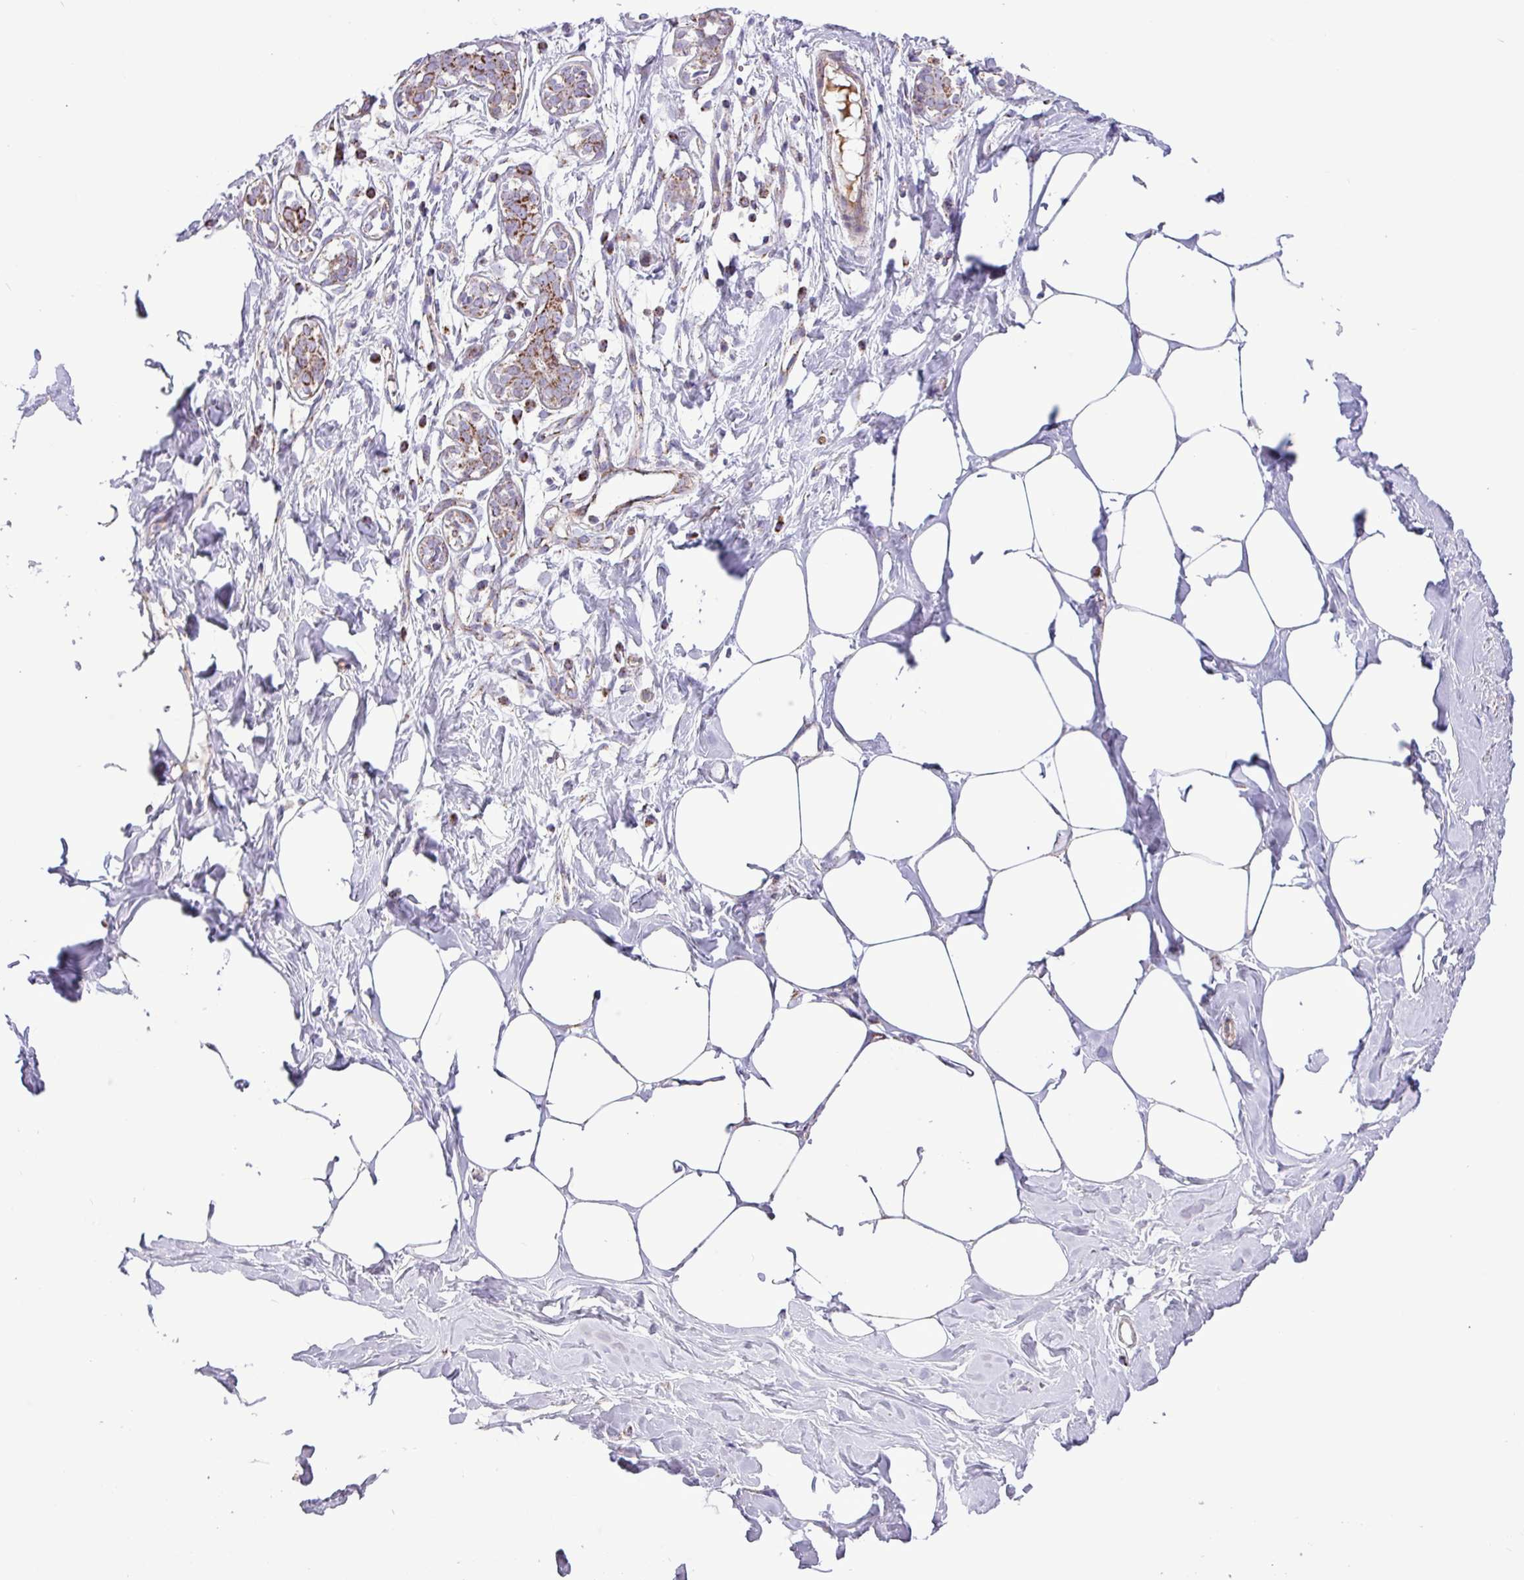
{"staining": {"intensity": "negative", "quantity": "none", "location": "none"}, "tissue": "breast", "cell_type": "Adipocytes", "image_type": "normal", "snomed": [{"axis": "morphology", "description": "Normal tissue, NOS"}, {"axis": "topography", "description": "Breast"}], "caption": "Micrograph shows no significant protein positivity in adipocytes of unremarkable breast. The staining was performed using DAB (3,3'-diaminobenzidine) to visualize the protein expression in brown, while the nuclei were stained in blue with hematoxylin (Magnification: 20x).", "gene": "RTL3", "patient": {"sex": "female", "age": 27}}